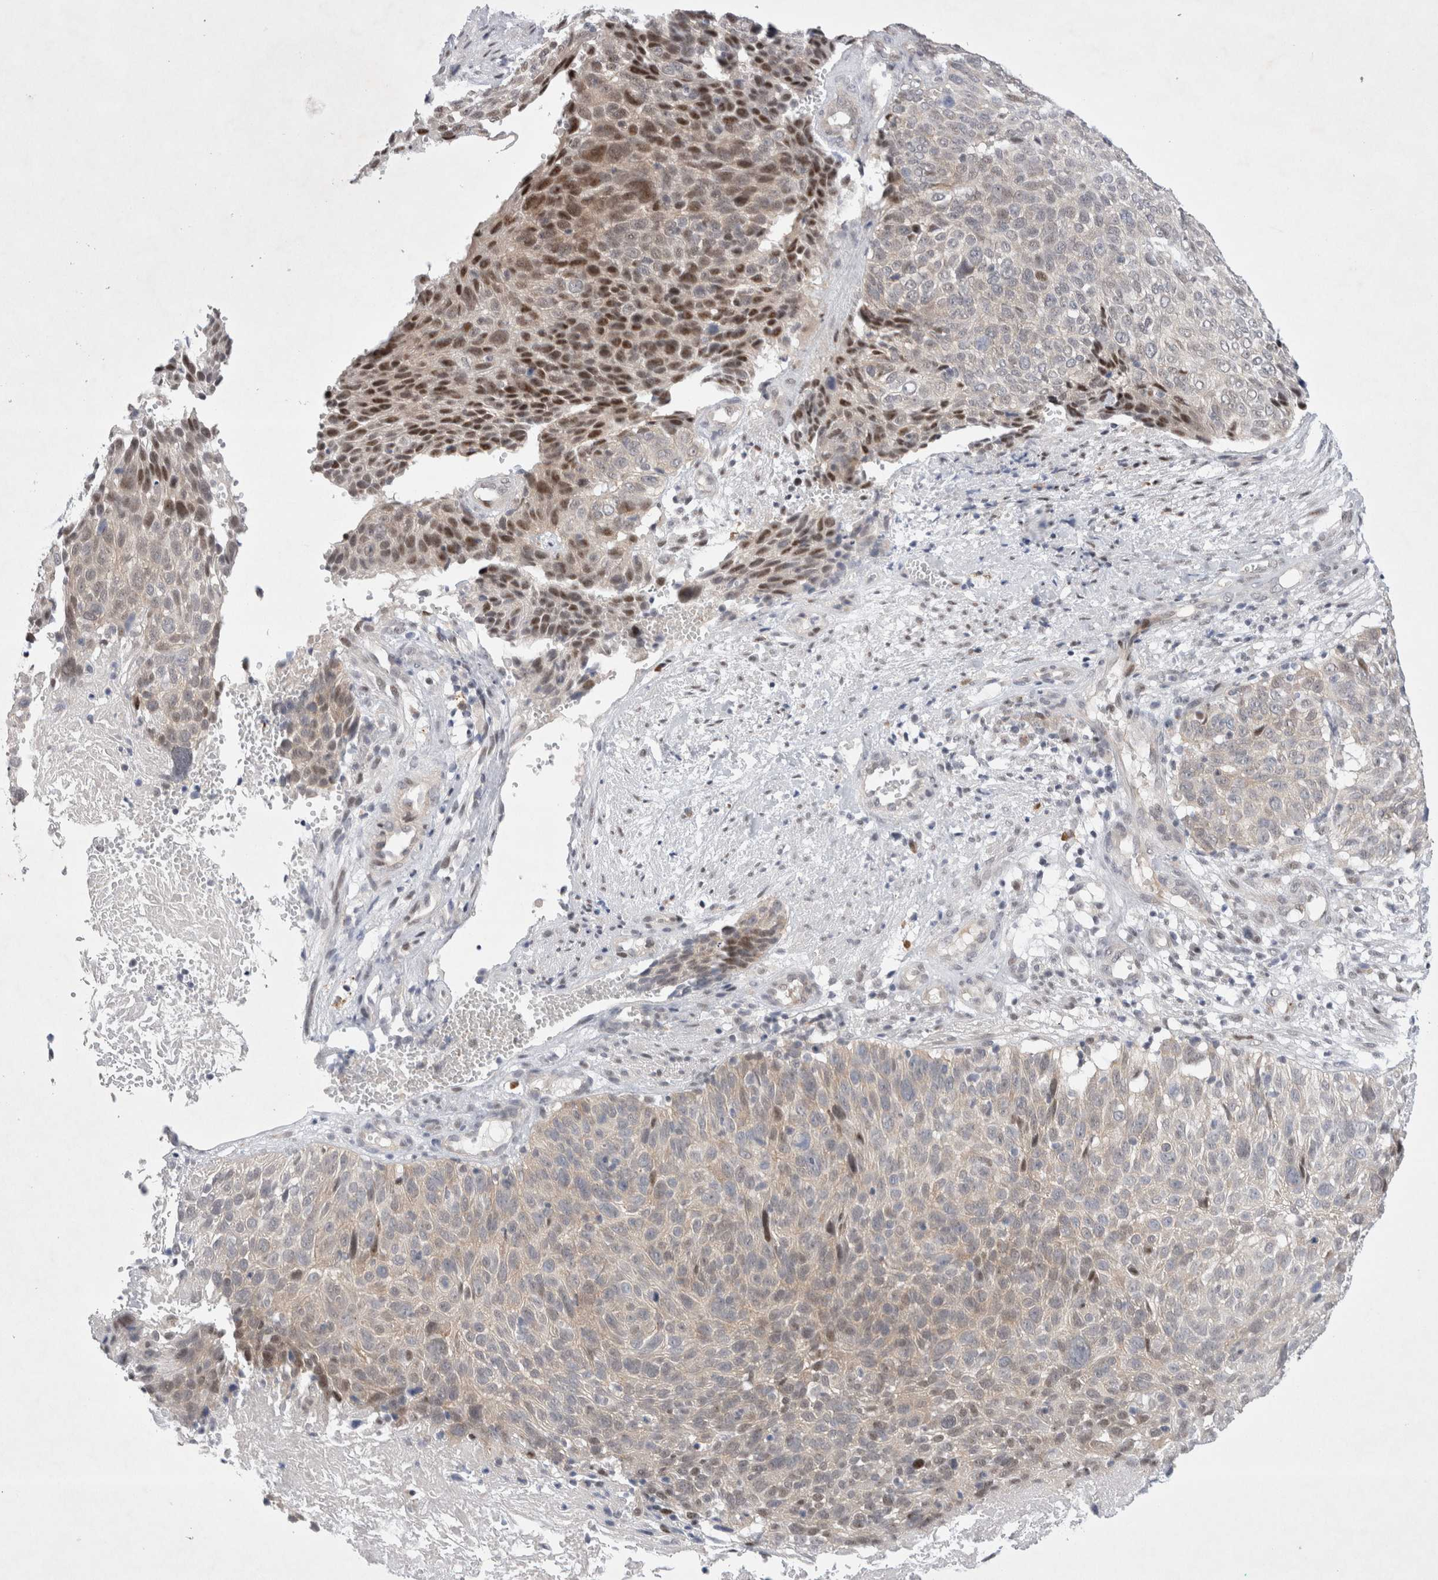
{"staining": {"intensity": "moderate", "quantity": "<25%", "location": "nuclear"}, "tissue": "cervical cancer", "cell_type": "Tumor cells", "image_type": "cancer", "snomed": [{"axis": "morphology", "description": "Squamous cell carcinoma, NOS"}, {"axis": "topography", "description": "Cervix"}], "caption": "An immunohistochemistry photomicrograph of neoplastic tissue is shown. Protein staining in brown shows moderate nuclear positivity in cervical cancer (squamous cell carcinoma) within tumor cells.", "gene": "WIPF2", "patient": {"sex": "female", "age": 74}}